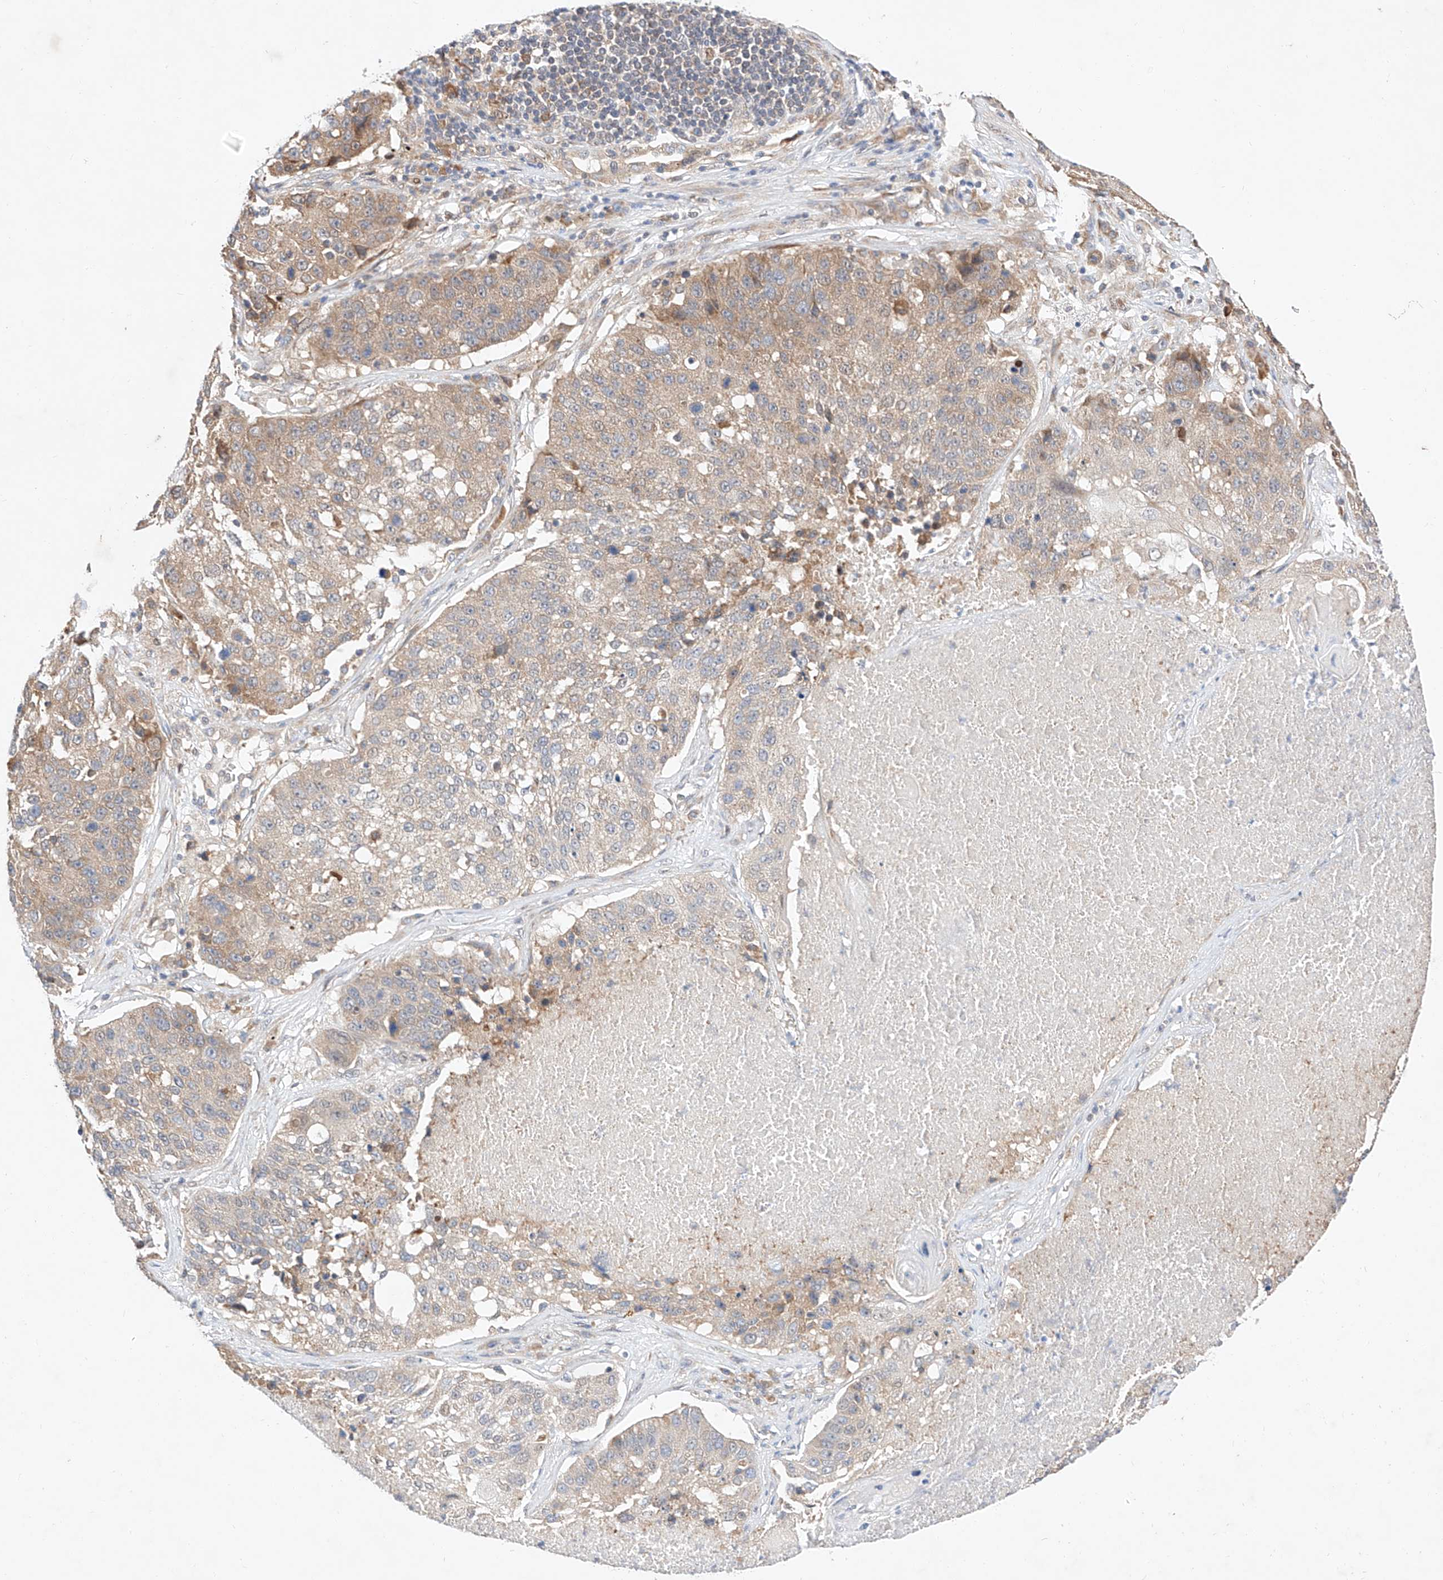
{"staining": {"intensity": "moderate", "quantity": "25%-75%", "location": "cytoplasmic/membranous"}, "tissue": "lung cancer", "cell_type": "Tumor cells", "image_type": "cancer", "snomed": [{"axis": "morphology", "description": "Squamous cell carcinoma, NOS"}, {"axis": "topography", "description": "Lung"}], "caption": "Immunohistochemistry staining of squamous cell carcinoma (lung), which shows medium levels of moderate cytoplasmic/membranous staining in about 25%-75% of tumor cells indicating moderate cytoplasmic/membranous protein staining. The staining was performed using DAB (brown) for protein detection and nuclei were counterstained in hematoxylin (blue).", "gene": "C6orf118", "patient": {"sex": "male", "age": 61}}